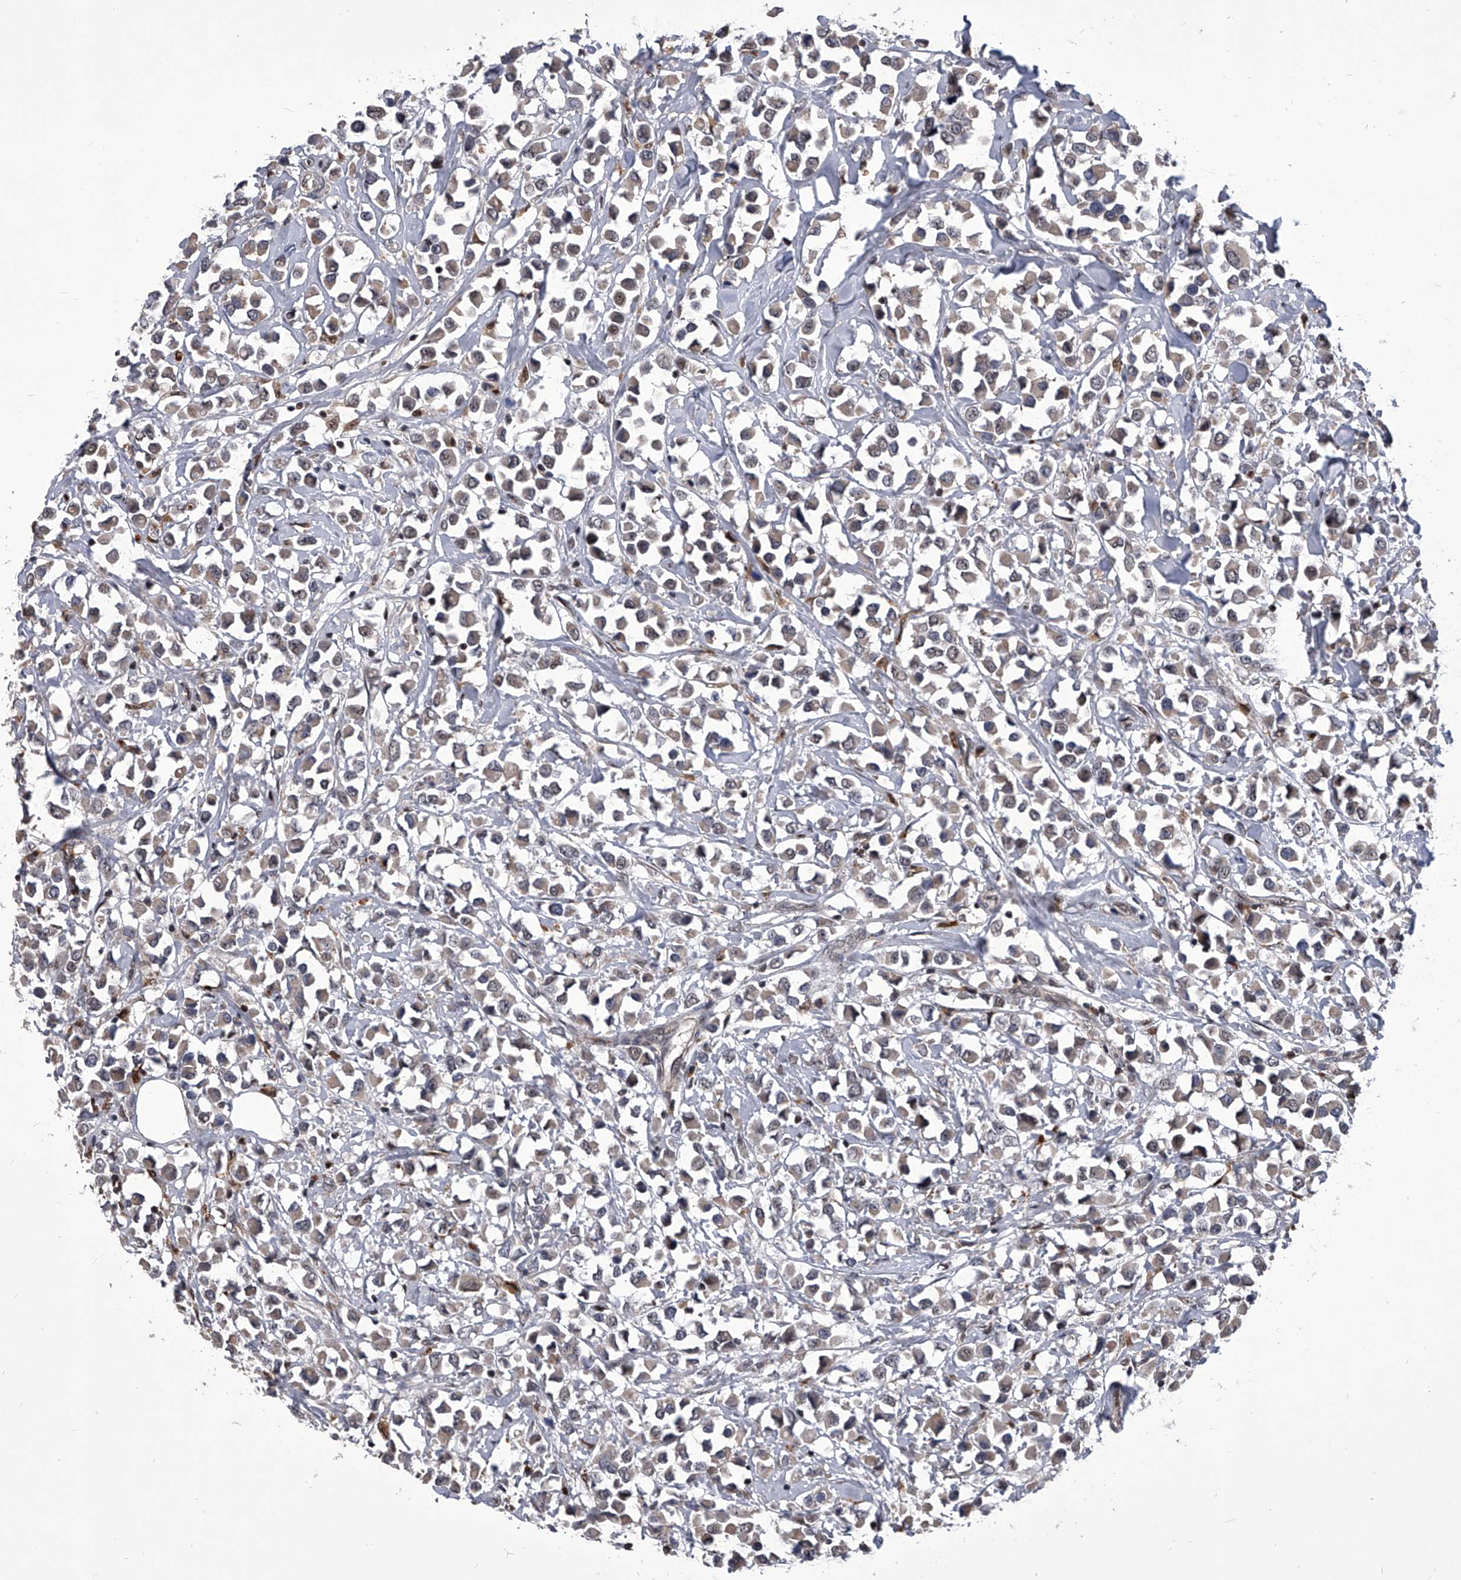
{"staining": {"intensity": "weak", "quantity": "25%-75%", "location": "cytoplasmic/membranous"}, "tissue": "breast cancer", "cell_type": "Tumor cells", "image_type": "cancer", "snomed": [{"axis": "morphology", "description": "Duct carcinoma"}, {"axis": "topography", "description": "Breast"}], "caption": "Tumor cells reveal low levels of weak cytoplasmic/membranous staining in approximately 25%-75% of cells in human breast cancer (invasive ductal carcinoma). Nuclei are stained in blue.", "gene": "CMTR1", "patient": {"sex": "female", "age": 61}}